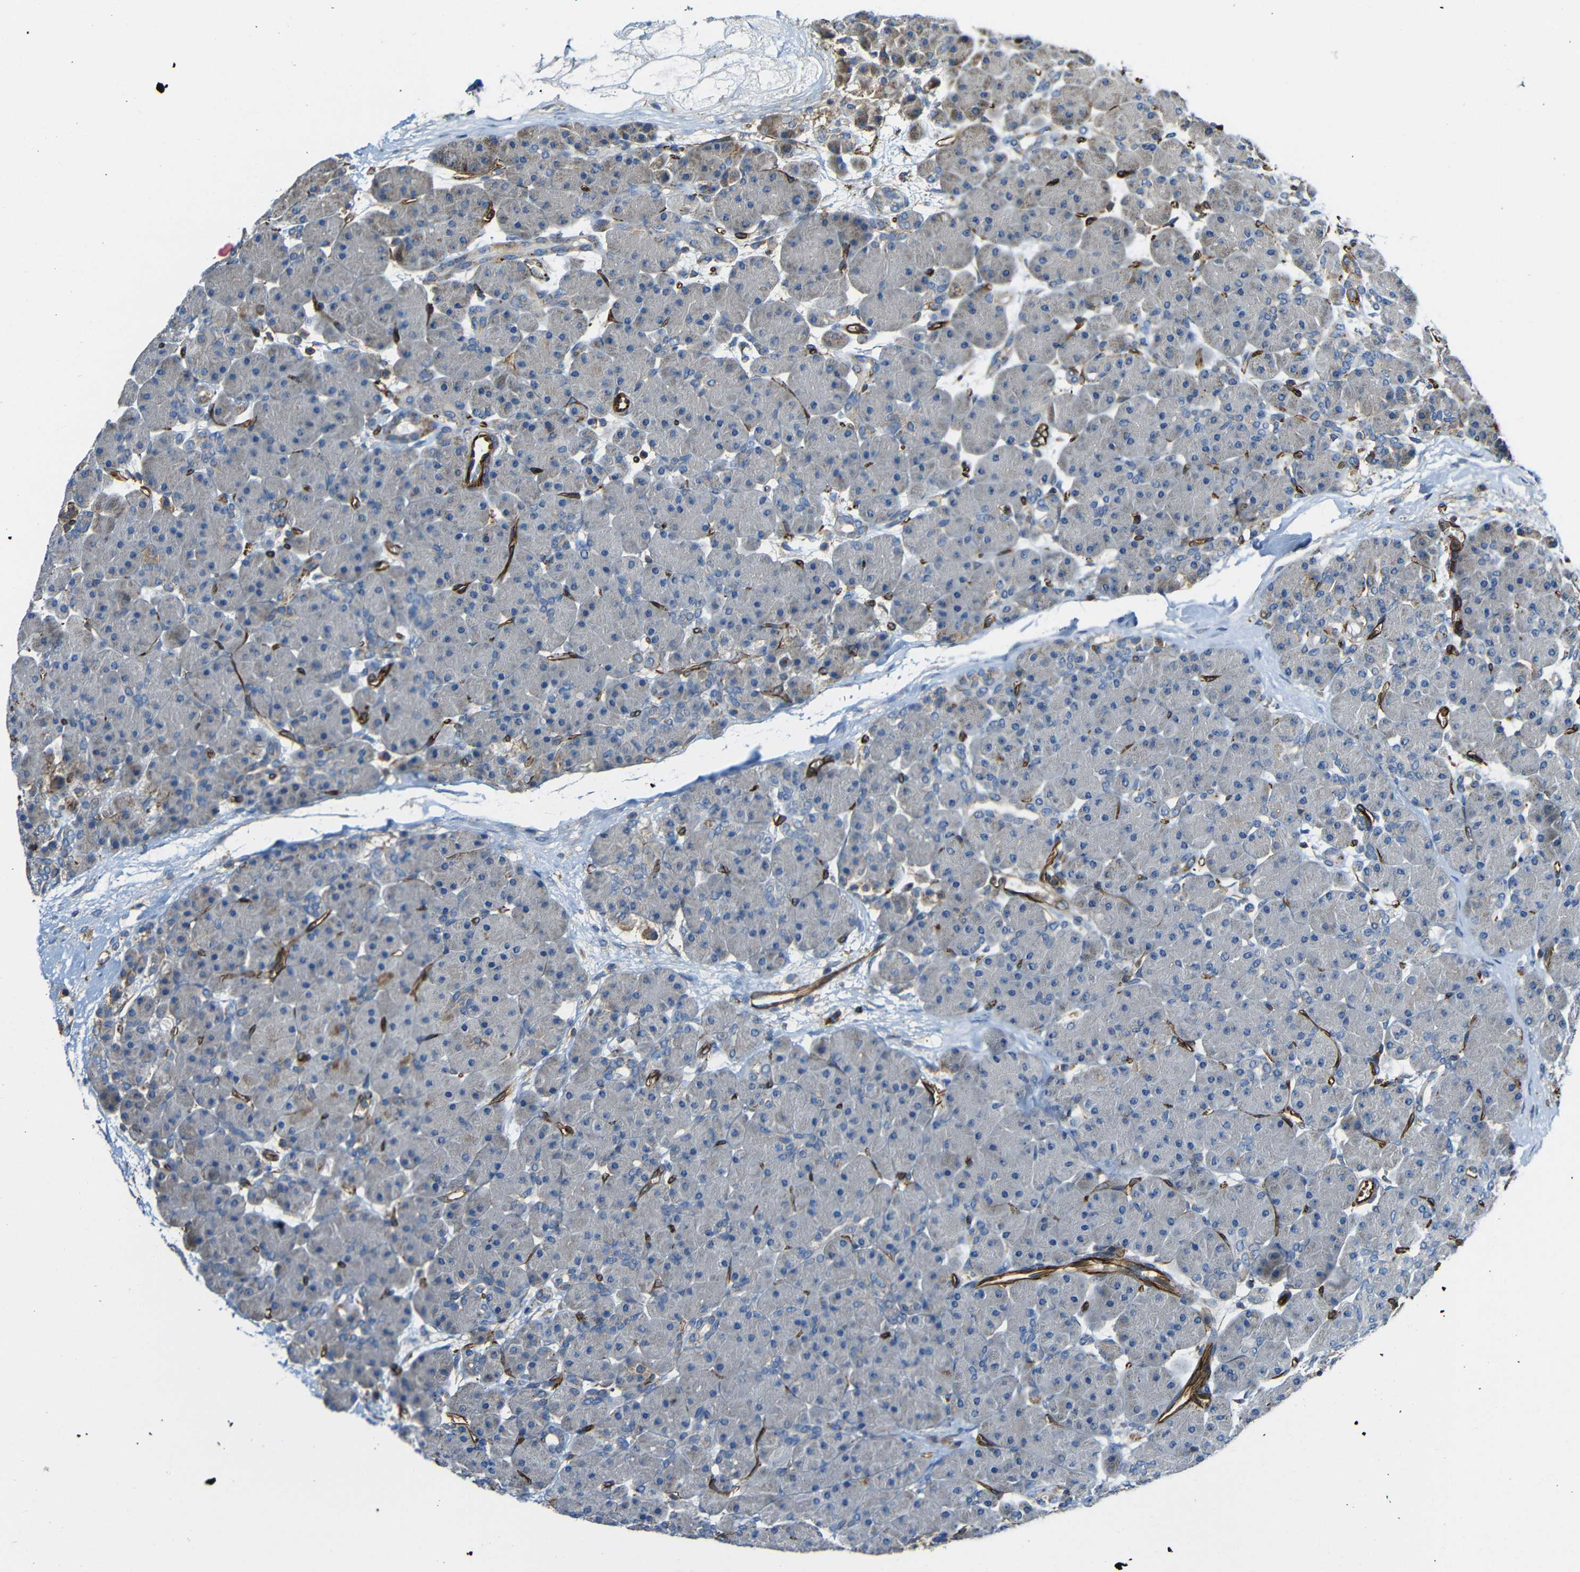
{"staining": {"intensity": "weak", "quantity": "<25%", "location": "cytoplasmic/membranous"}, "tissue": "pancreas", "cell_type": "Exocrine glandular cells", "image_type": "normal", "snomed": [{"axis": "morphology", "description": "Normal tissue, NOS"}, {"axis": "topography", "description": "Pancreas"}], "caption": "Protein analysis of benign pancreas shows no significant staining in exocrine glandular cells.", "gene": "IGSF10", "patient": {"sex": "male", "age": 66}}